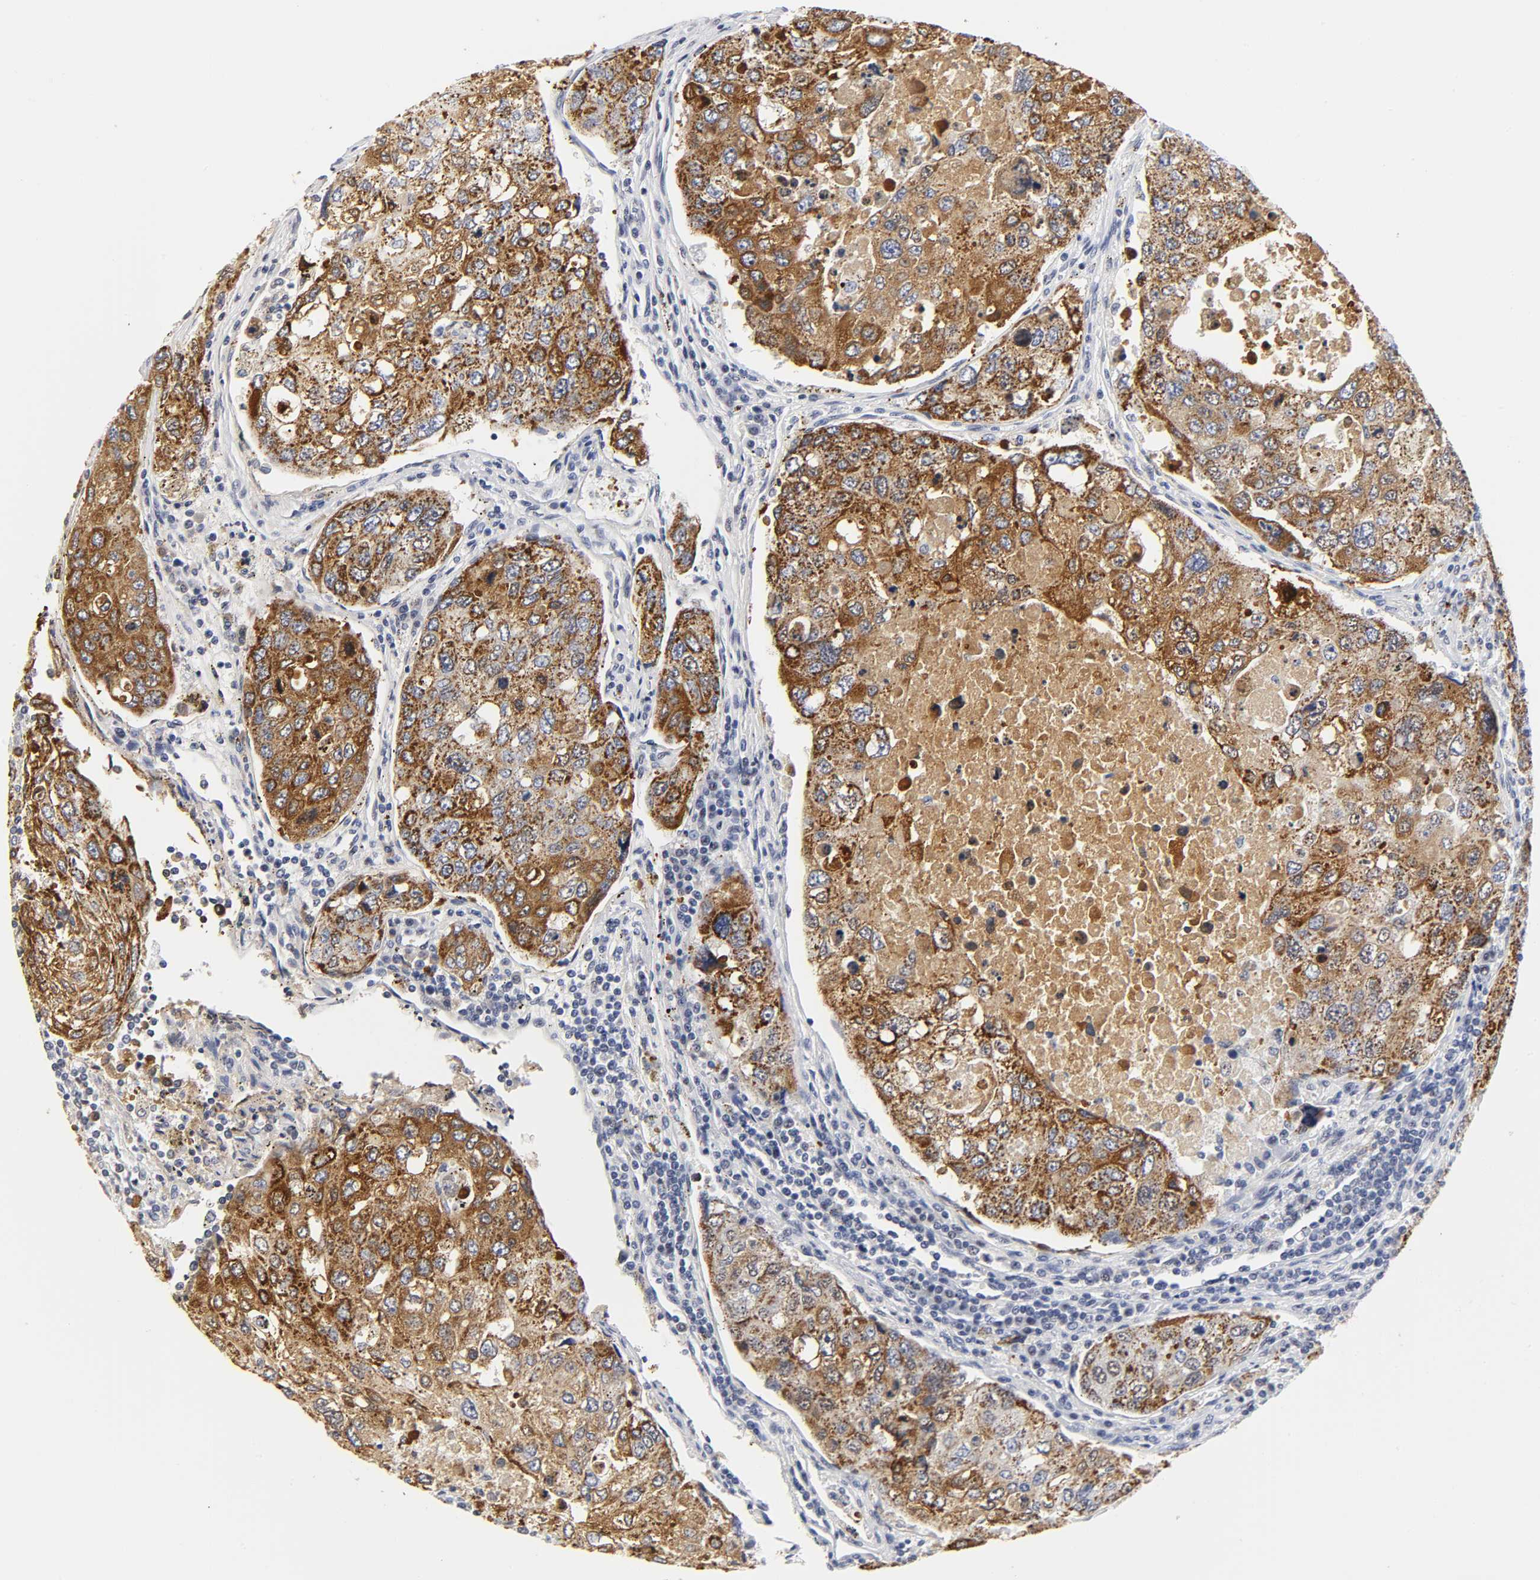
{"staining": {"intensity": "strong", "quantity": ">75%", "location": "cytoplasmic/membranous"}, "tissue": "urothelial cancer", "cell_type": "Tumor cells", "image_type": "cancer", "snomed": [{"axis": "morphology", "description": "Urothelial carcinoma, High grade"}, {"axis": "topography", "description": "Lymph node"}, {"axis": "topography", "description": "Urinary bladder"}], "caption": "Protein expression analysis of human urothelial cancer reveals strong cytoplasmic/membranous positivity in about >75% of tumor cells.", "gene": "GRHL2", "patient": {"sex": "male", "age": 51}}